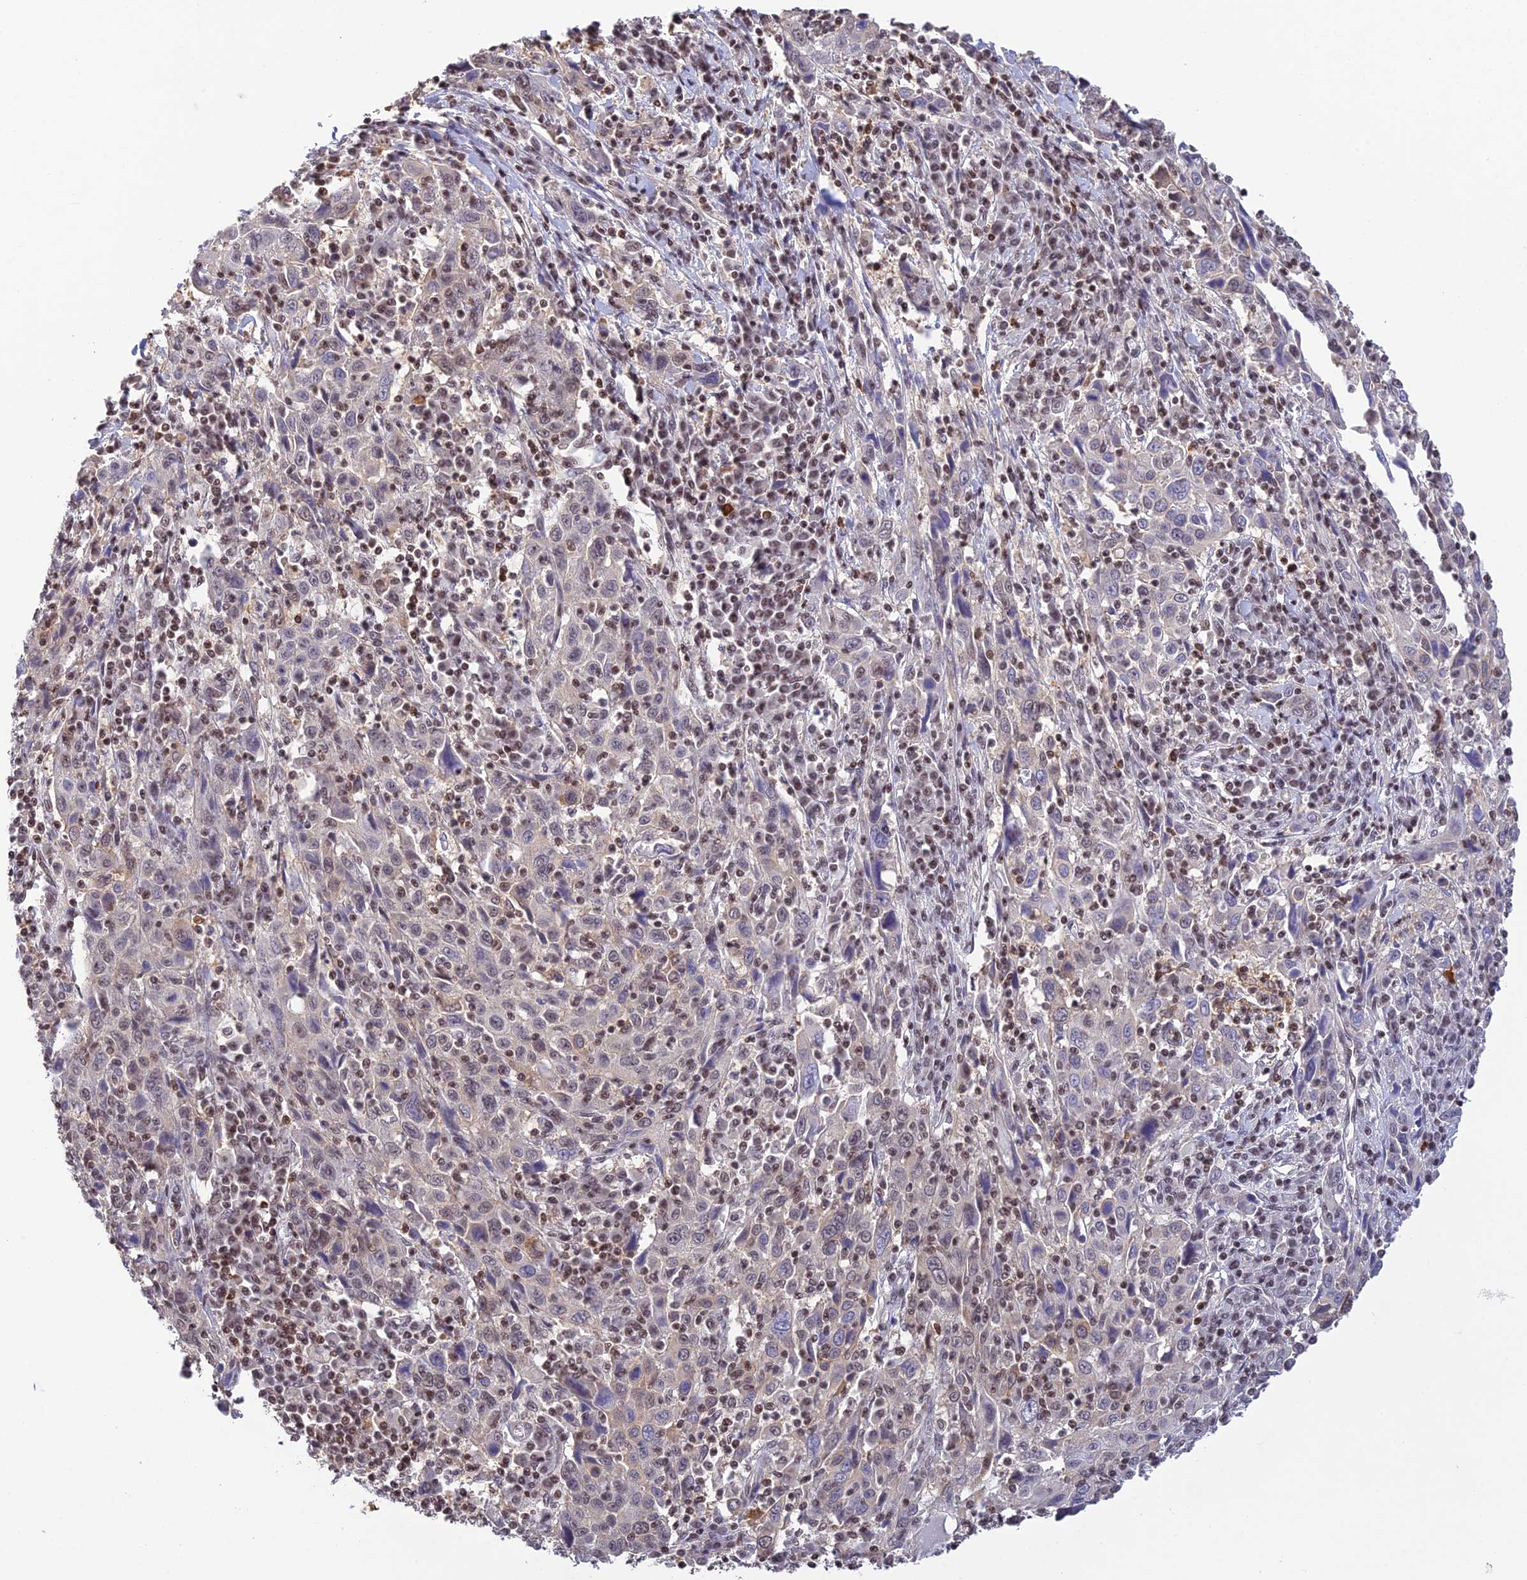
{"staining": {"intensity": "negative", "quantity": "none", "location": "none"}, "tissue": "cervical cancer", "cell_type": "Tumor cells", "image_type": "cancer", "snomed": [{"axis": "morphology", "description": "Squamous cell carcinoma, NOS"}, {"axis": "topography", "description": "Cervix"}], "caption": "Tumor cells are negative for protein expression in human cervical squamous cell carcinoma.", "gene": "THAP11", "patient": {"sex": "female", "age": 46}}